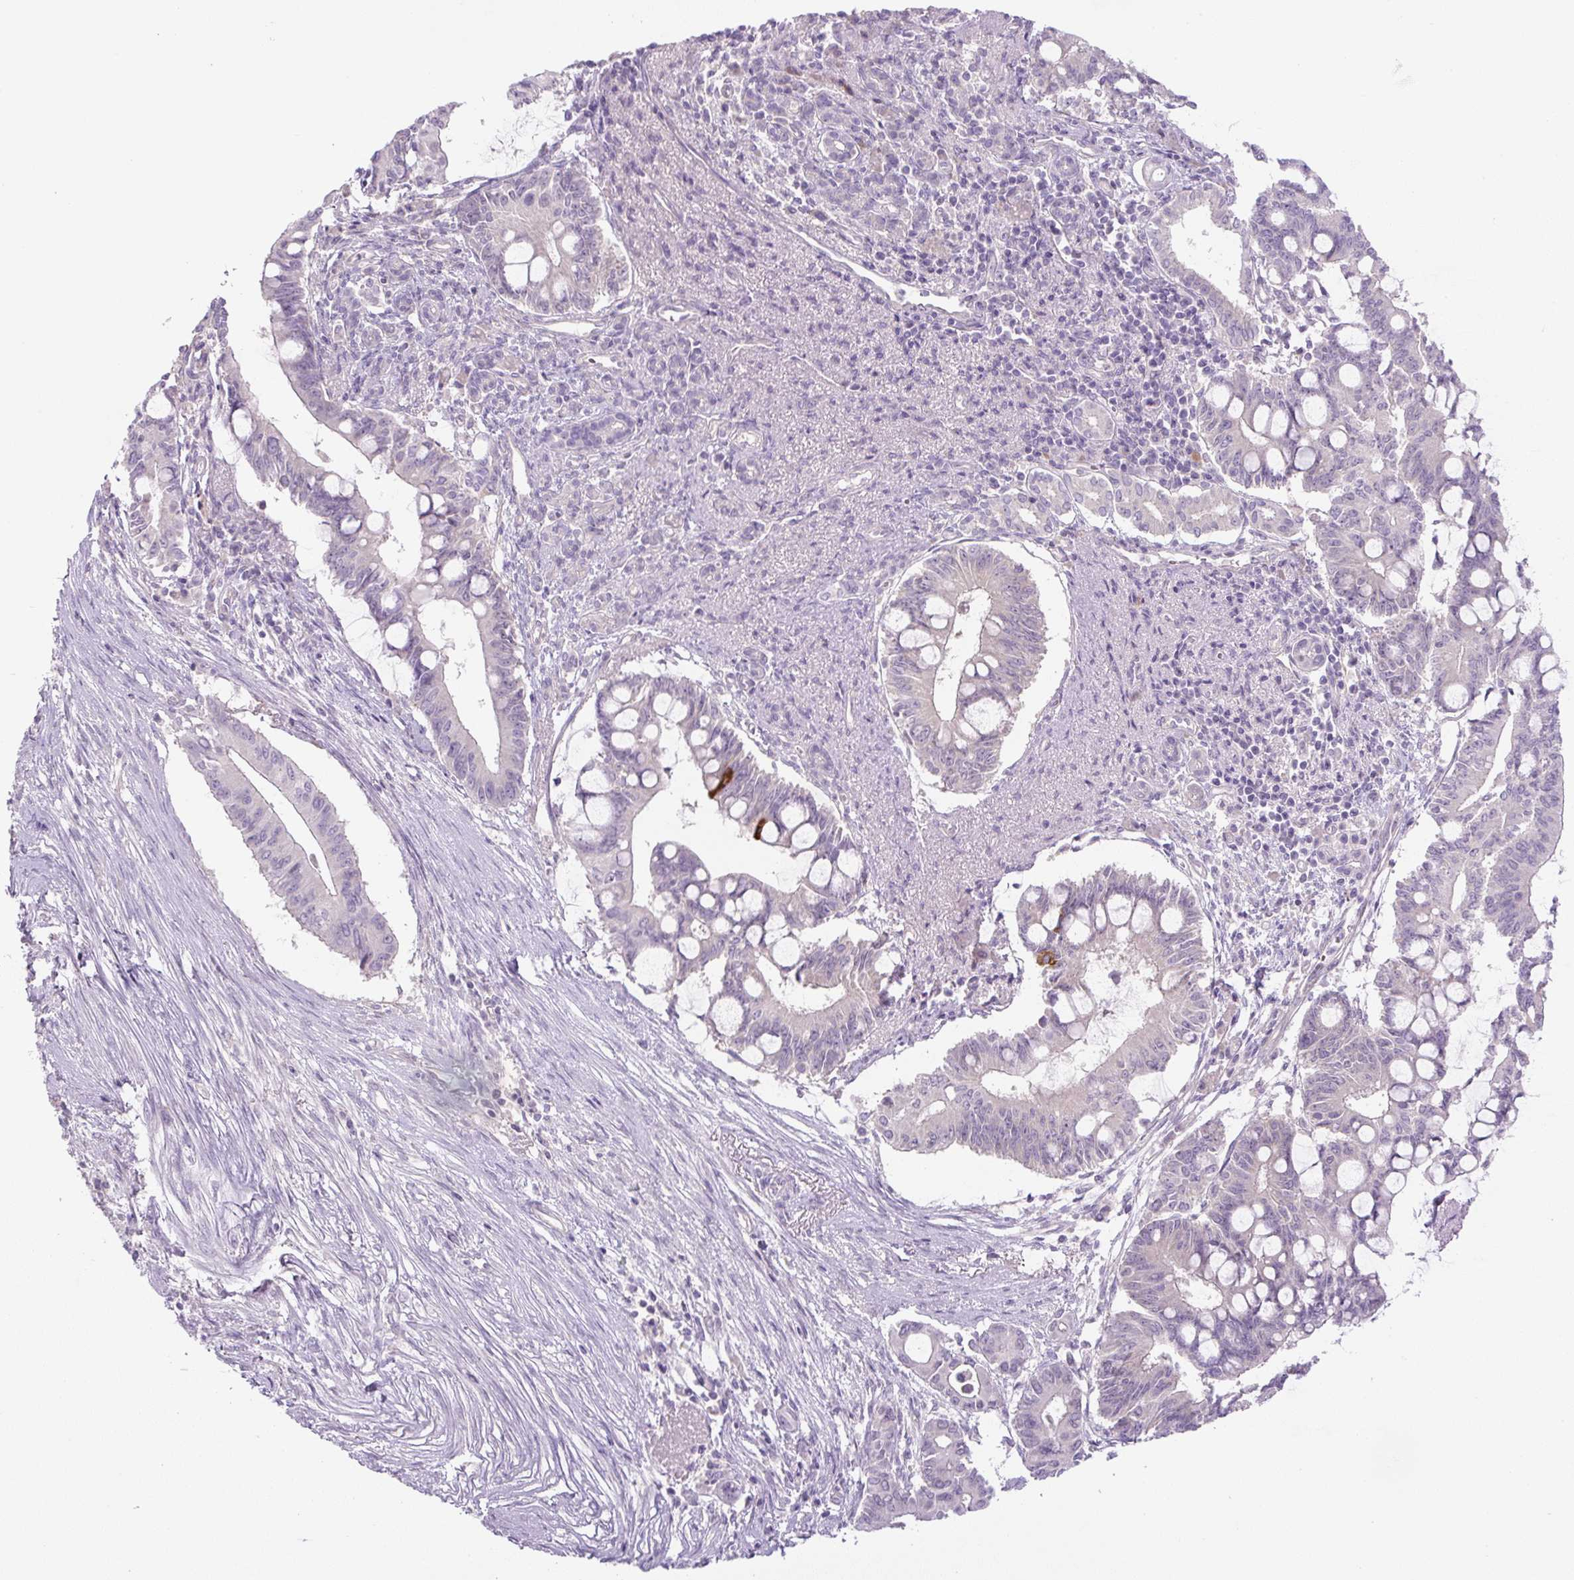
{"staining": {"intensity": "moderate", "quantity": "<25%", "location": "cytoplasmic/membranous"}, "tissue": "pancreatic cancer", "cell_type": "Tumor cells", "image_type": "cancer", "snomed": [{"axis": "morphology", "description": "Adenocarcinoma, NOS"}, {"axis": "topography", "description": "Pancreas"}], "caption": "The histopathology image reveals a brown stain indicating the presence of a protein in the cytoplasmic/membranous of tumor cells in pancreatic adenocarcinoma.", "gene": "UBL3", "patient": {"sex": "male", "age": 68}}